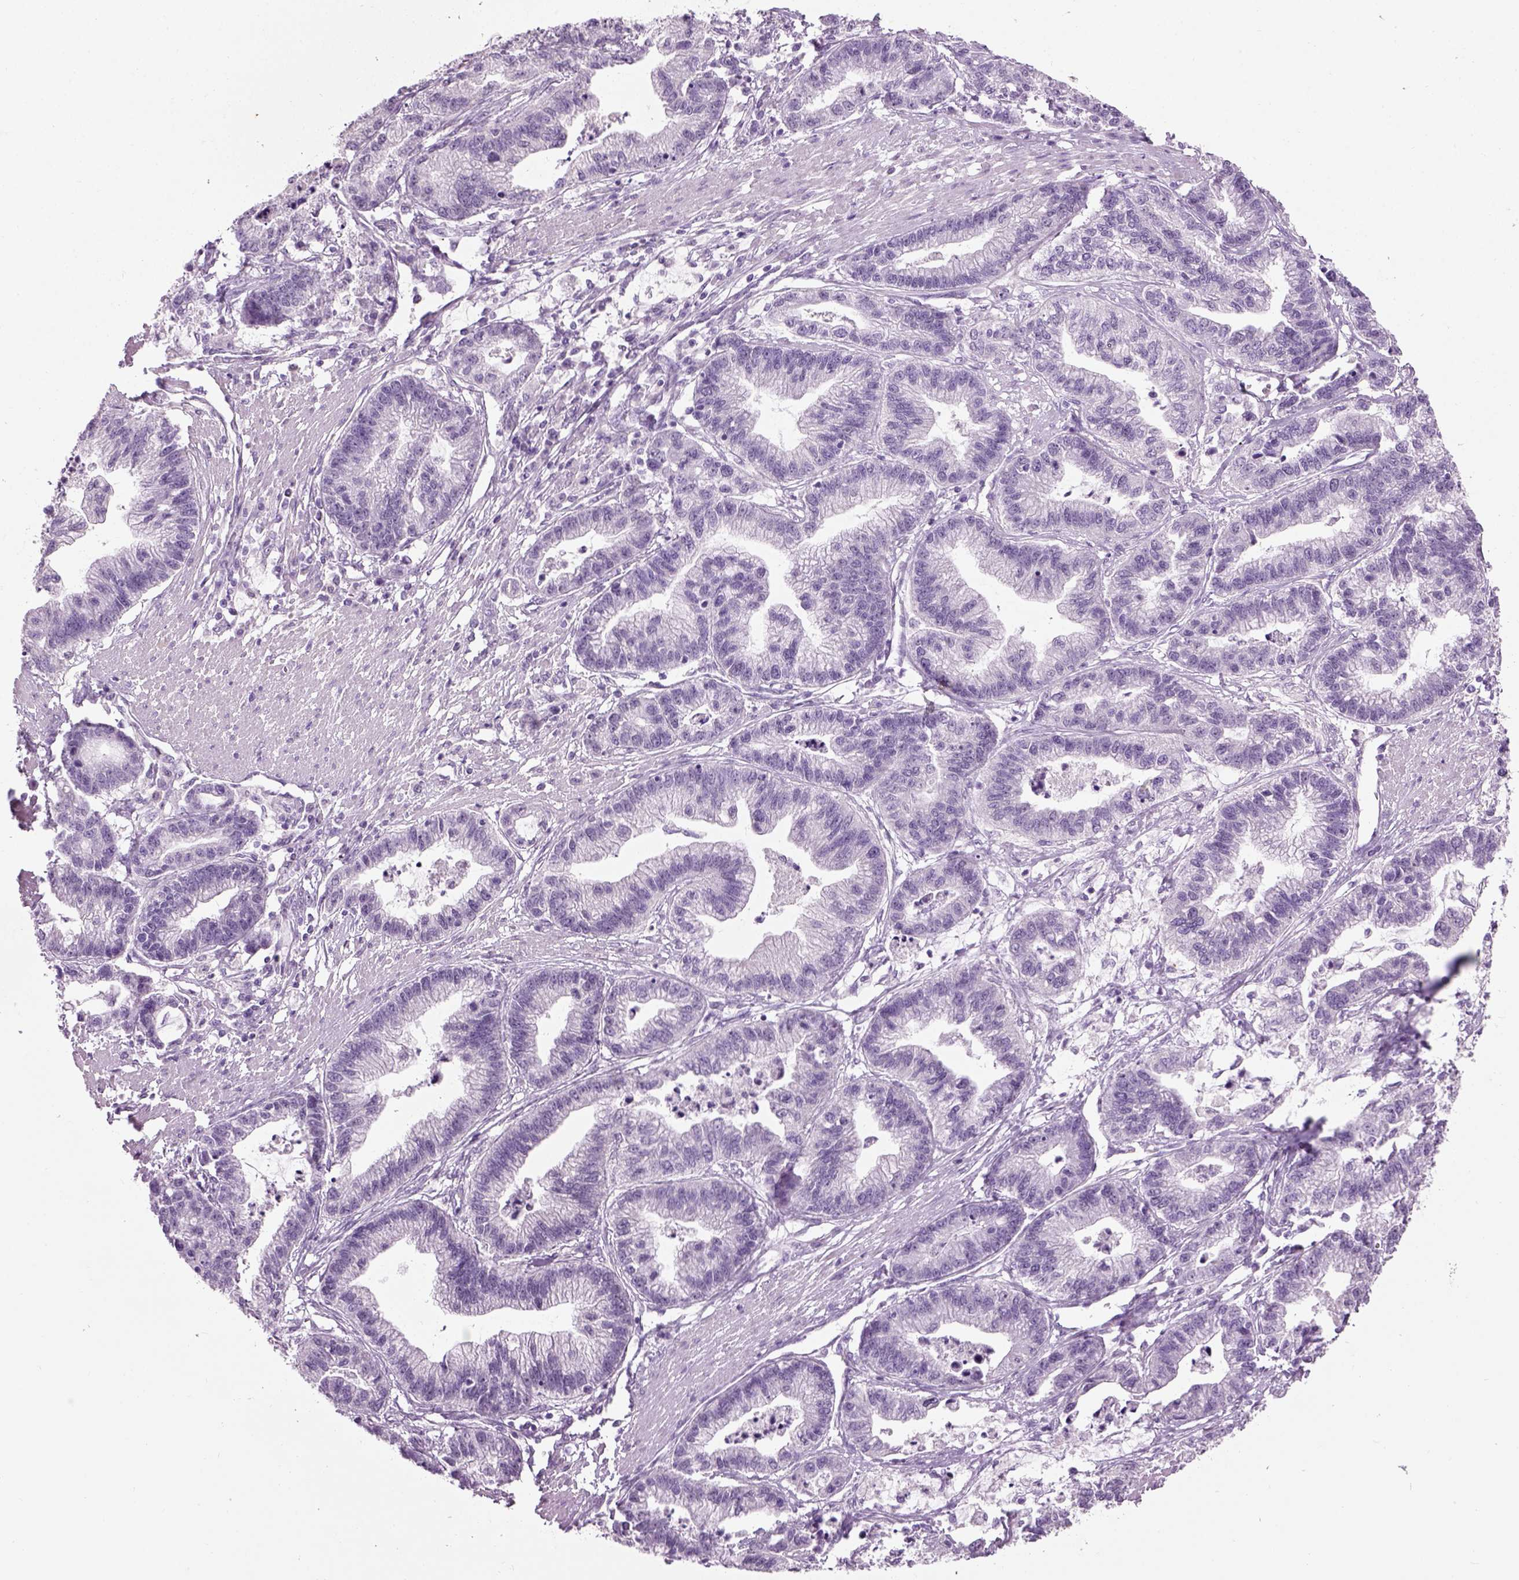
{"staining": {"intensity": "negative", "quantity": "none", "location": "none"}, "tissue": "stomach cancer", "cell_type": "Tumor cells", "image_type": "cancer", "snomed": [{"axis": "morphology", "description": "Adenocarcinoma, NOS"}, {"axis": "topography", "description": "Stomach"}], "caption": "Protein analysis of stomach cancer displays no significant expression in tumor cells. (Brightfield microscopy of DAB (3,3'-diaminobenzidine) immunohistochemistry at high magnification).", "gene": "GABRB2", "patient": {"sex": "male", "age": 83}}